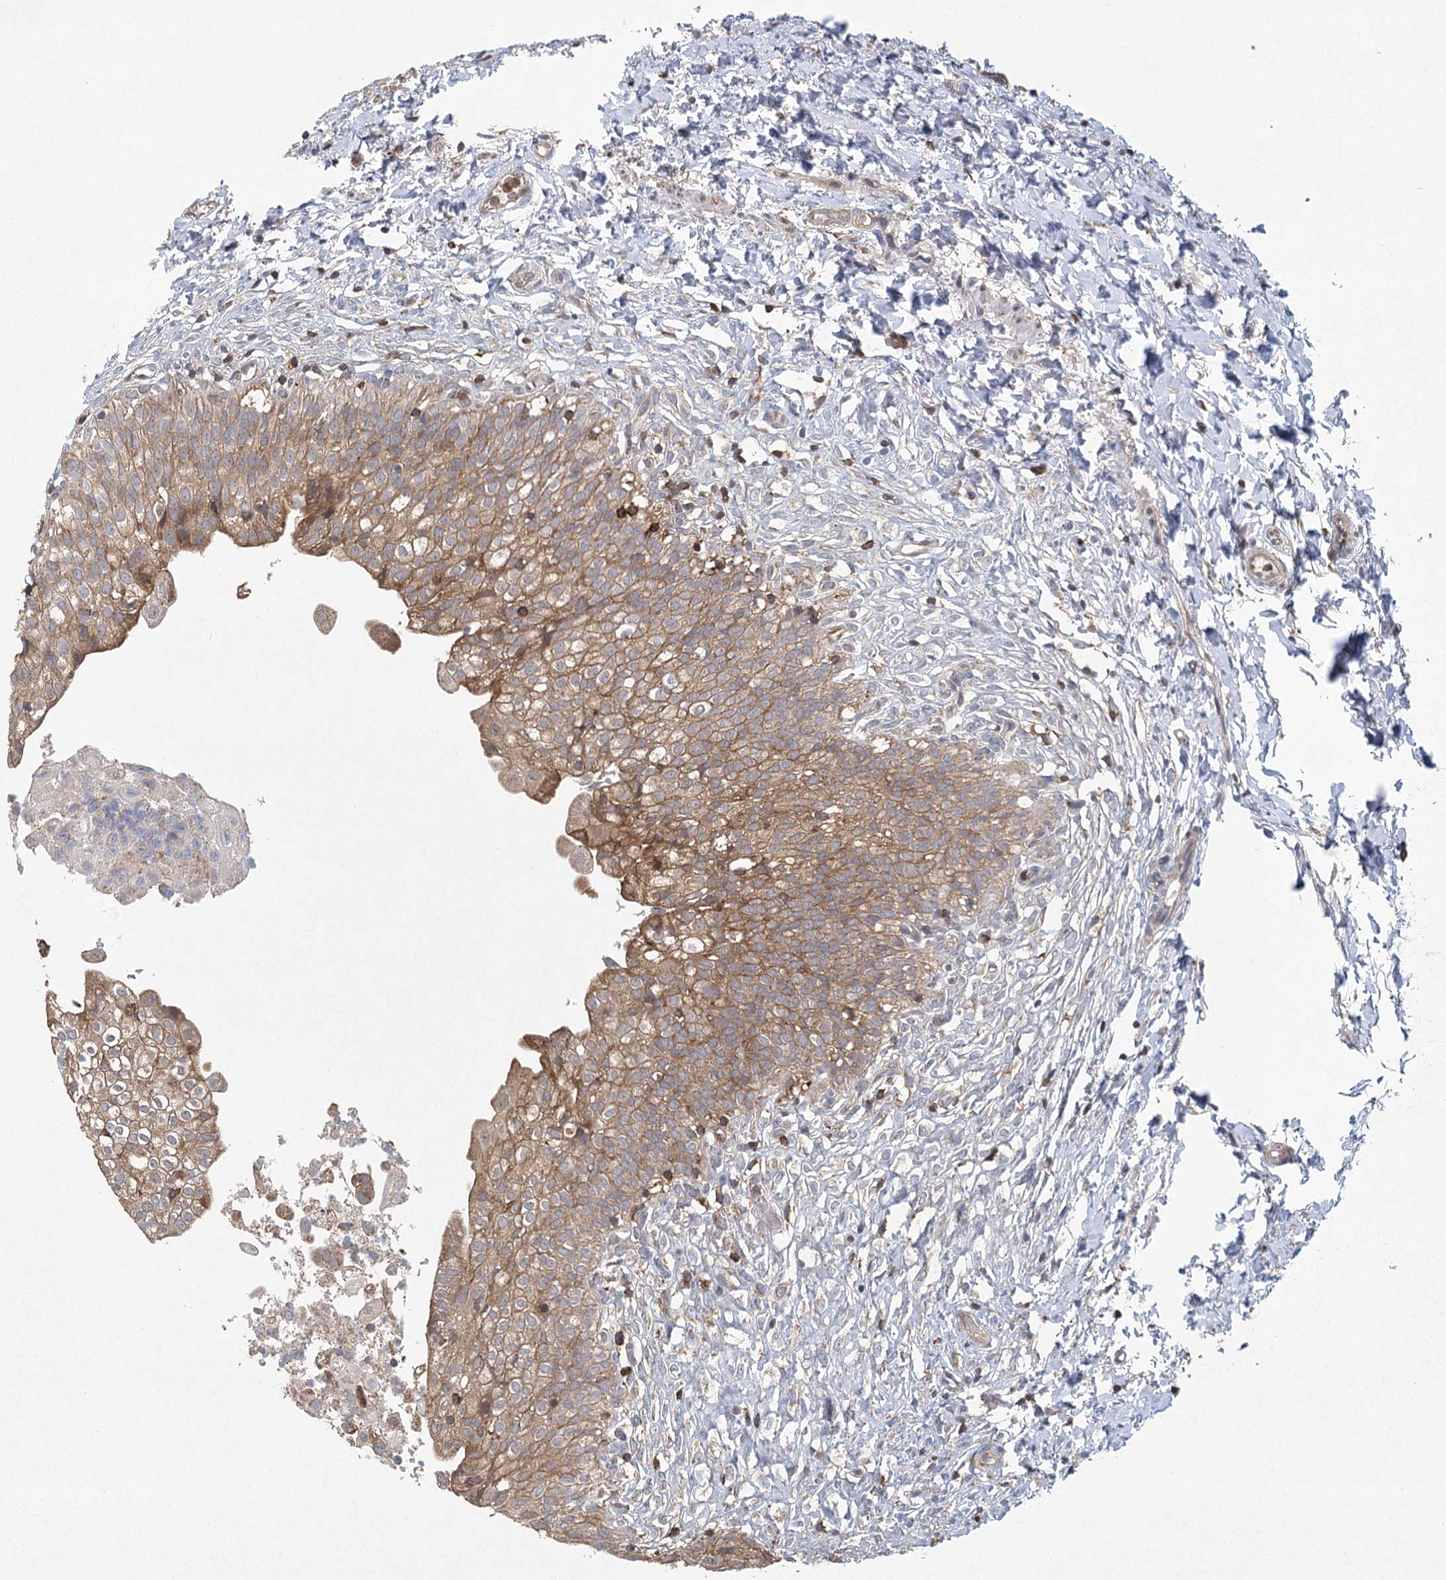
{"staining": {"intensity": "moderate", "quantity": ">75%", "location": "cytoplasmic/membranous"}, "tissue": "urinary bladder", "cell_type": "Urothelial cells", "image_type": "normal", "snomed": [{"axis": "morphology", "description": "Normal tissue, NOS"}, {"axis": "topography", "description": "Urinary bladder"}], "caption": "Brown immunohistochemical staining in benign urinary bladder exhibits moderate cytoplasmic/membranous positivity in about >75% of urothelial cells.", "gene": "PLEKHA7", "patient": {"sex": "male", "age": 55}}